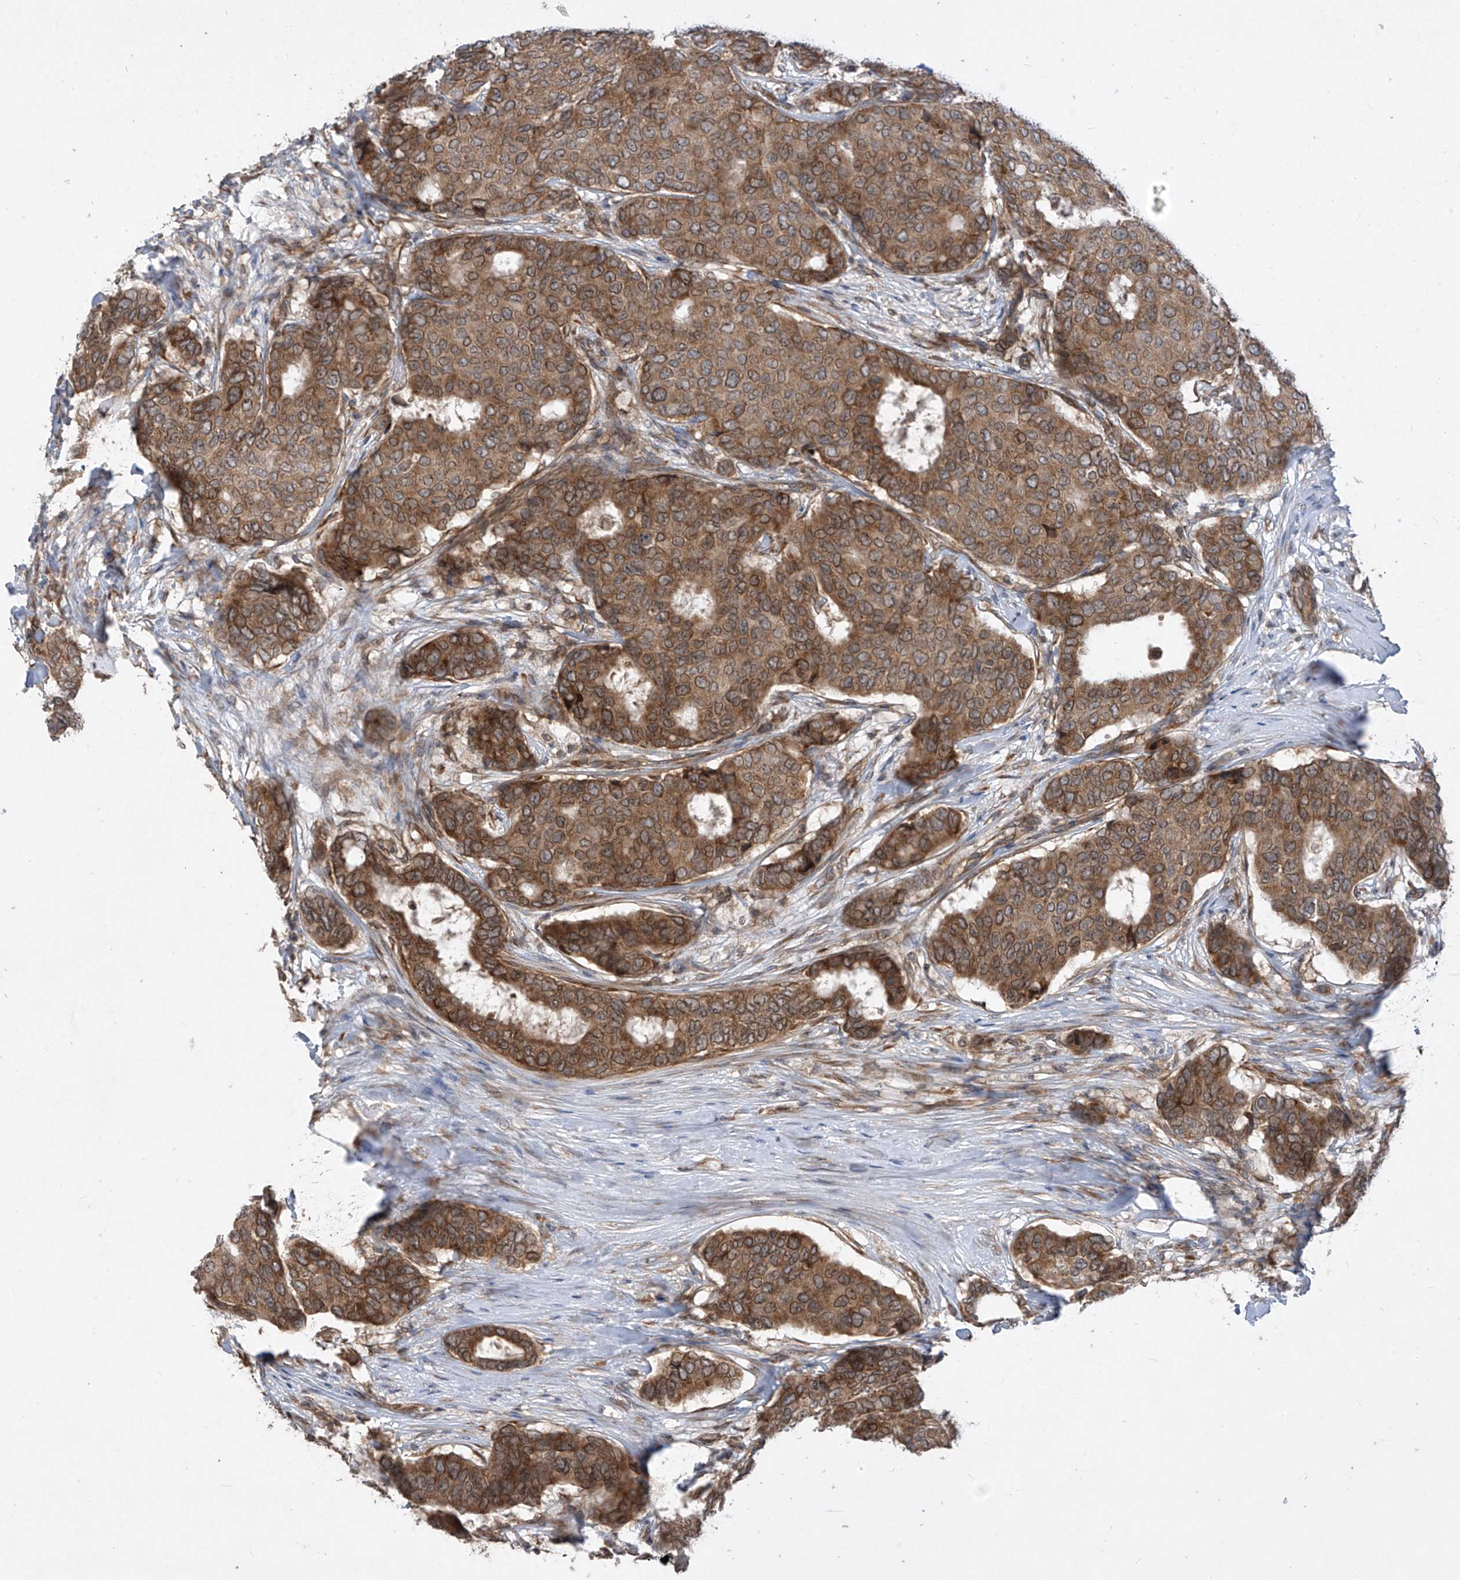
{"staining": {"intensity": "moderate", "quantity": ">75%", "location": "cytoplasmic/membranous"}, "tissue": "breast cancer", "cell_type": "Tumor cells", "image_type": "cancer", "snomed": [{"axis": "morphology", "description": "Duct carcinoma"}, {"axis": "topography", "description": "Breast"}], "caption": "A micrograph of breast cancer stained for a protein exhibits moderate cytoplasmic/membranous brown staining in tumor cells.", "gene": "RPL34", "patient": {"sex": "female", "age": 75}}